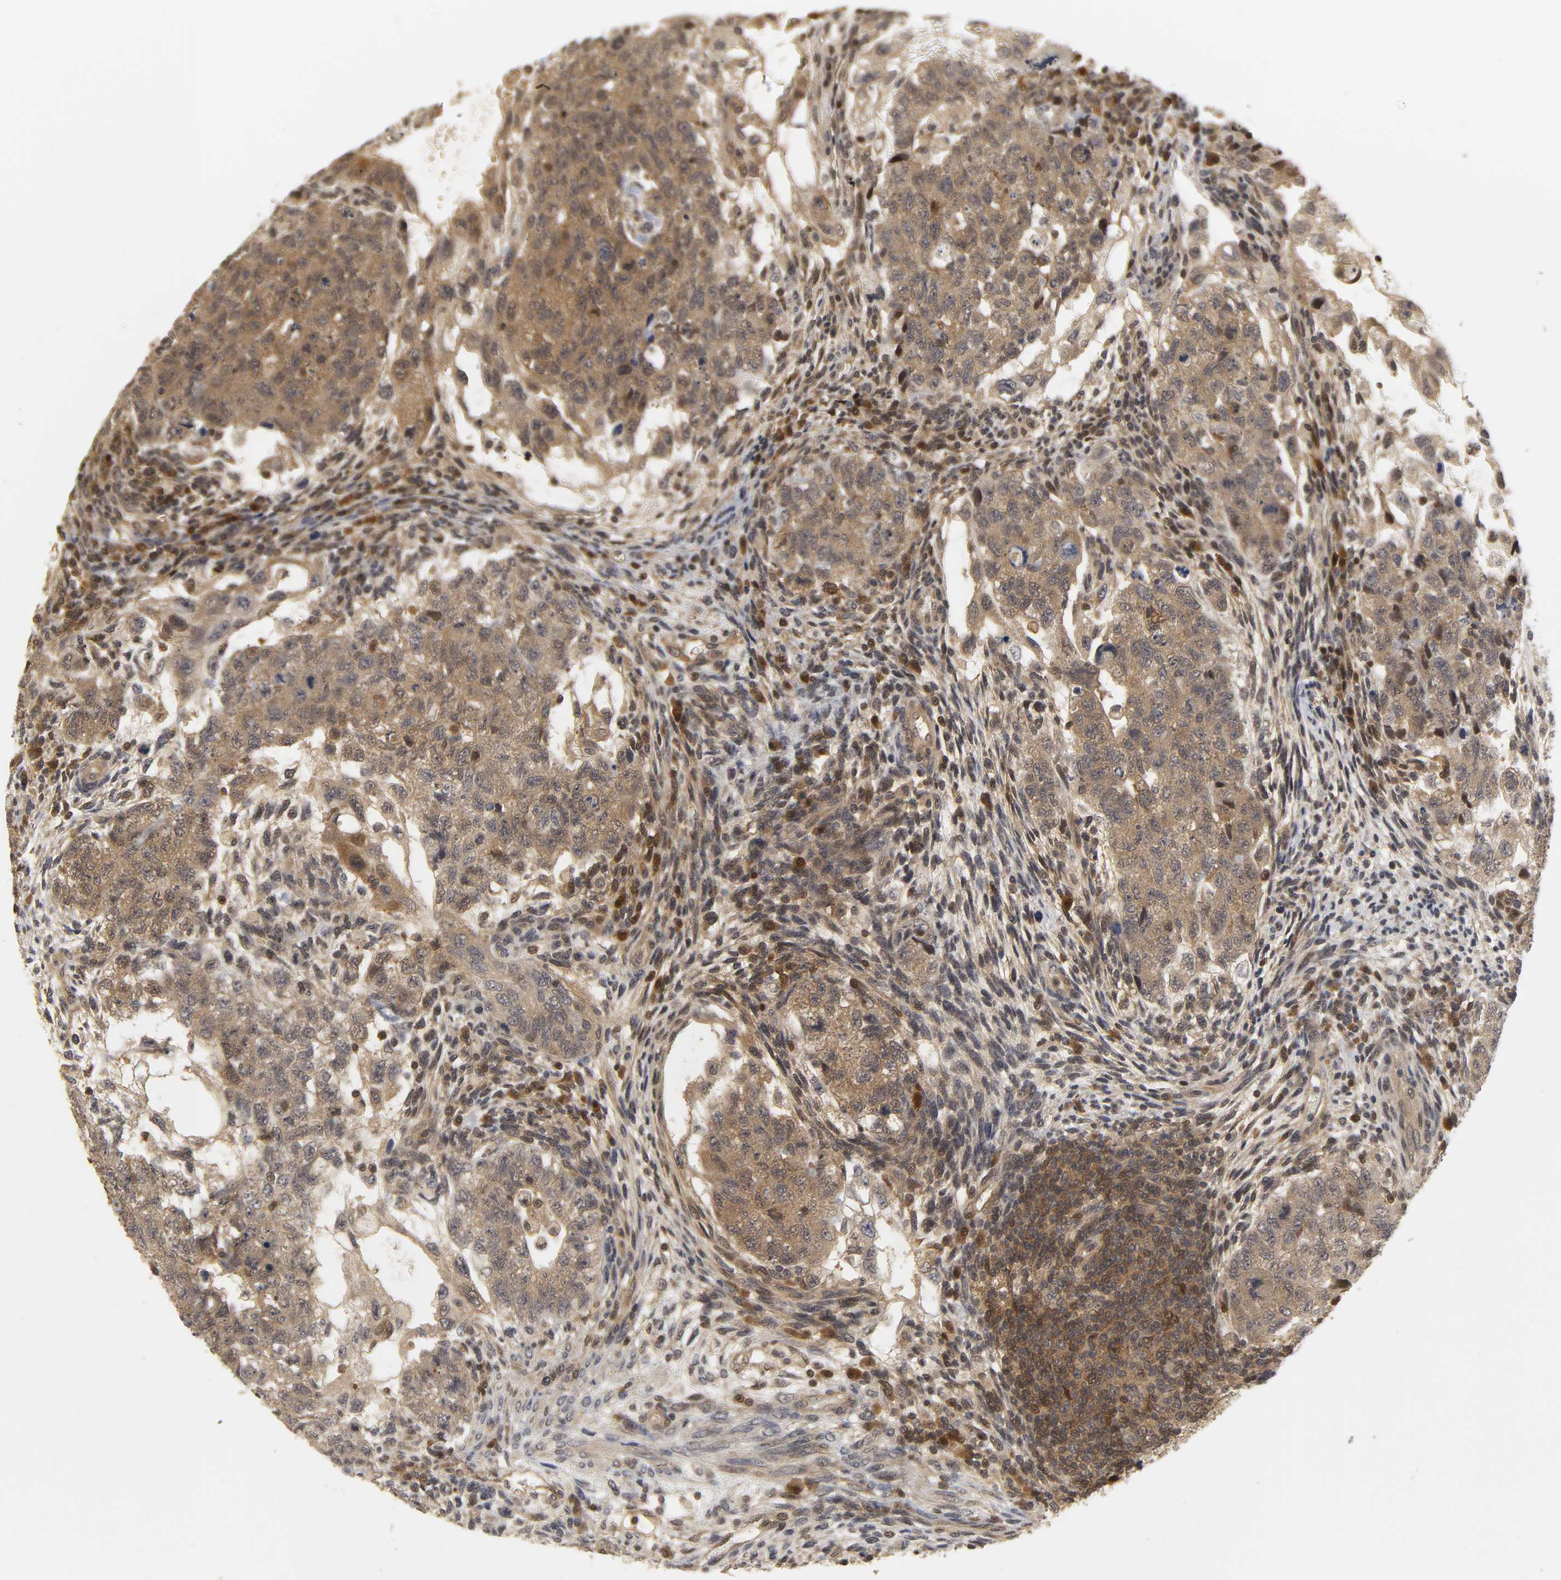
{"staining": {"intensity": "moderate", "quantity": ">75%", "location": "cytoplasmic/membranous"}, "tissue": "testis cancer", "cell_type": "Tumor cells", "image_type": "cancer", "snomed": [{"axis": "morphology", "description": "Normal tissue, NOS"}, {"axis": "morphology", "description": "Carcinoma, Embryonal, NOS"}, {"axis": "topography", "description": "Testis"}], "caption": "This histopathology image reveals testis cancer (embryonal carcinoma) stained with immunohistochemistry to label a protein in brown. The cytoplasmic/membranous of tumor cells show moderate positivity for the protein. Nuclei are counter-stained blue.", "gene": "PARK7", "patient": {"sex": "male", "age": 36}}